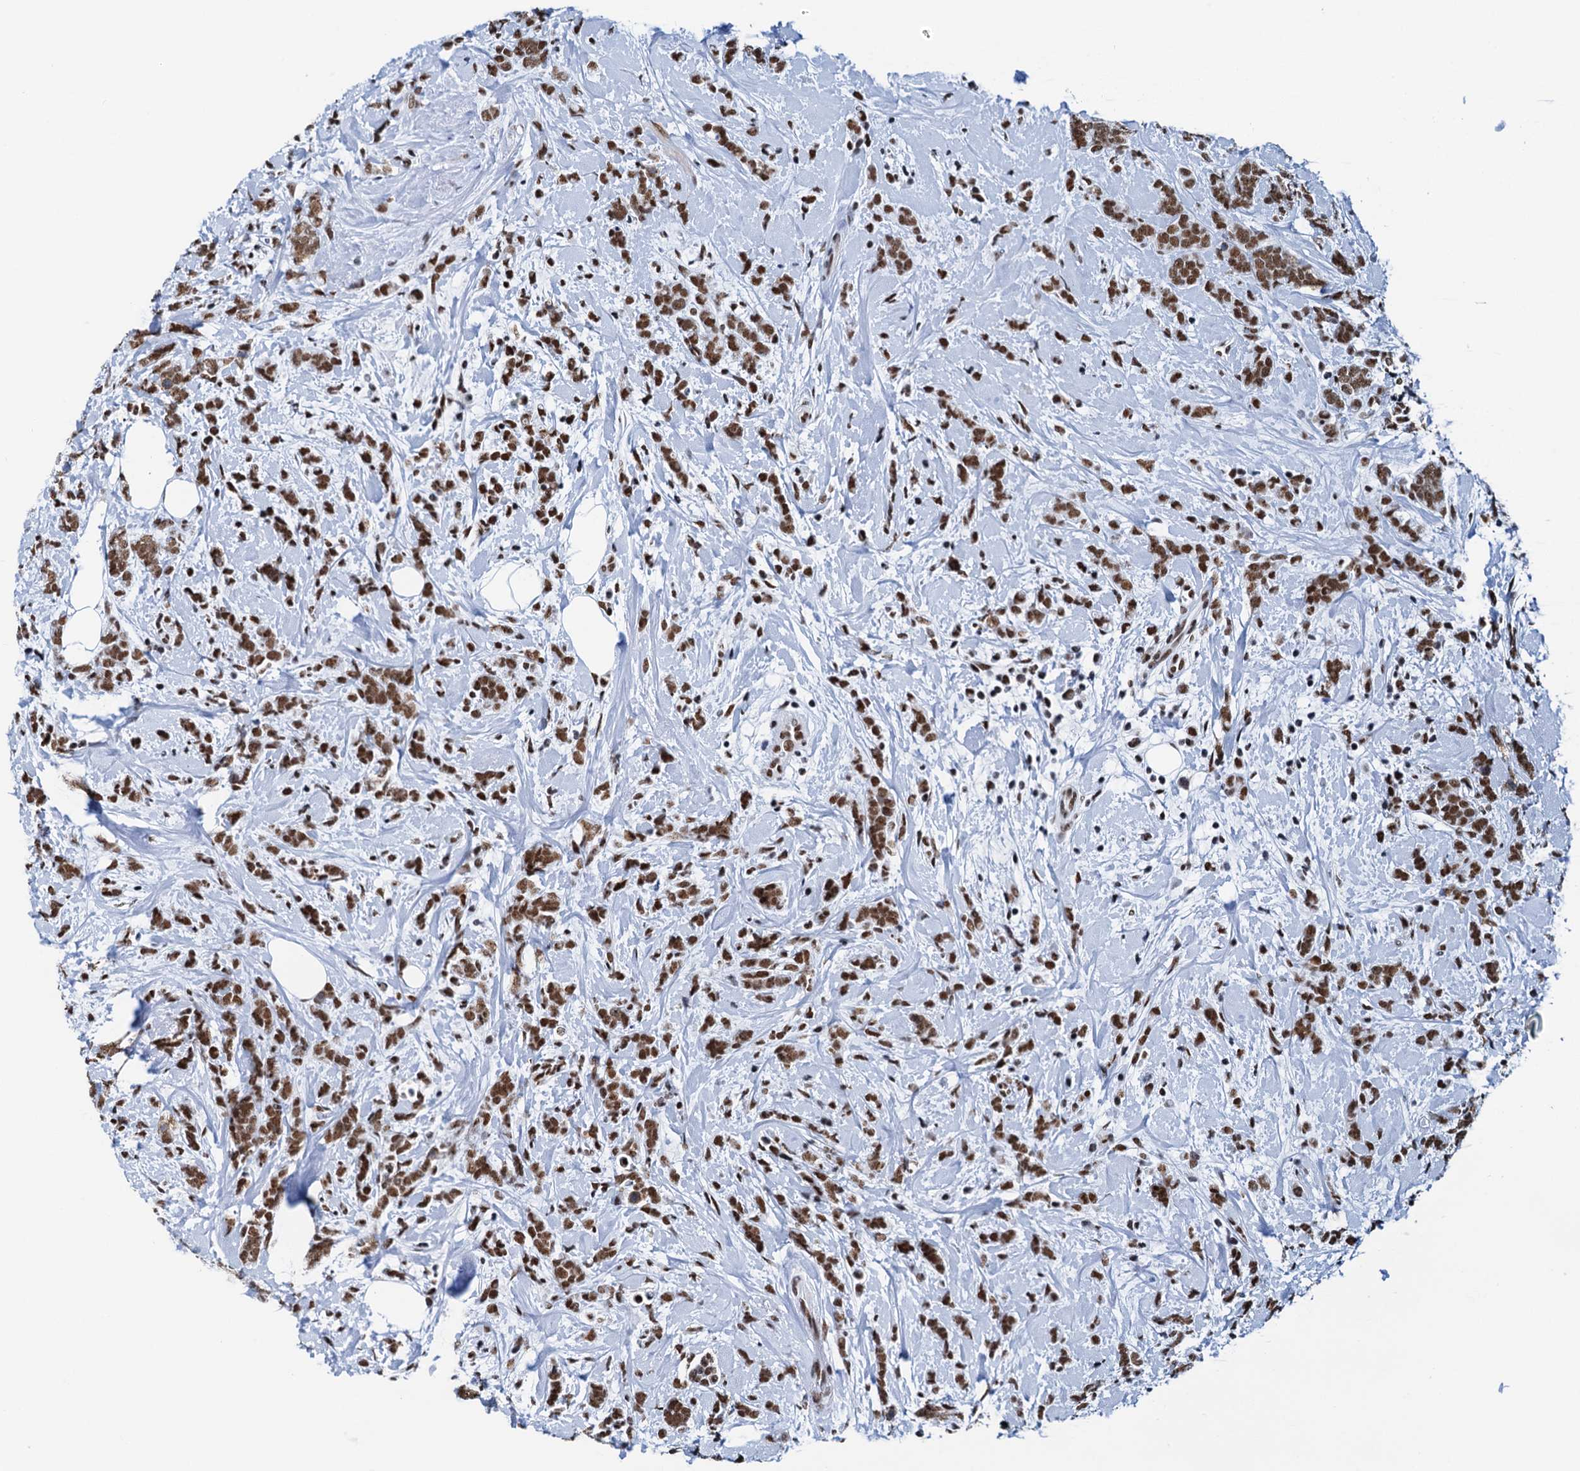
{"staining": {"intensity": "strong", "quantity": ">75%", "location": "nuclear"}, "tissue": "breast cancer", "cell_type": "Tumor cells", "image_type": "cancer", "snomed": [{"axis": "morphology", "description": "Lobular carcinoma"}, {"axis": "topography", "description": "Breast"}], "caption": "An image showing strong nuclear staining in about >75% of tumor cells in breast cancer (lobular carcinoma), as visualized by brown immunohistochemical staining.", "gene": "SLTM", "patient": {"sex": "female", "age": 58}}